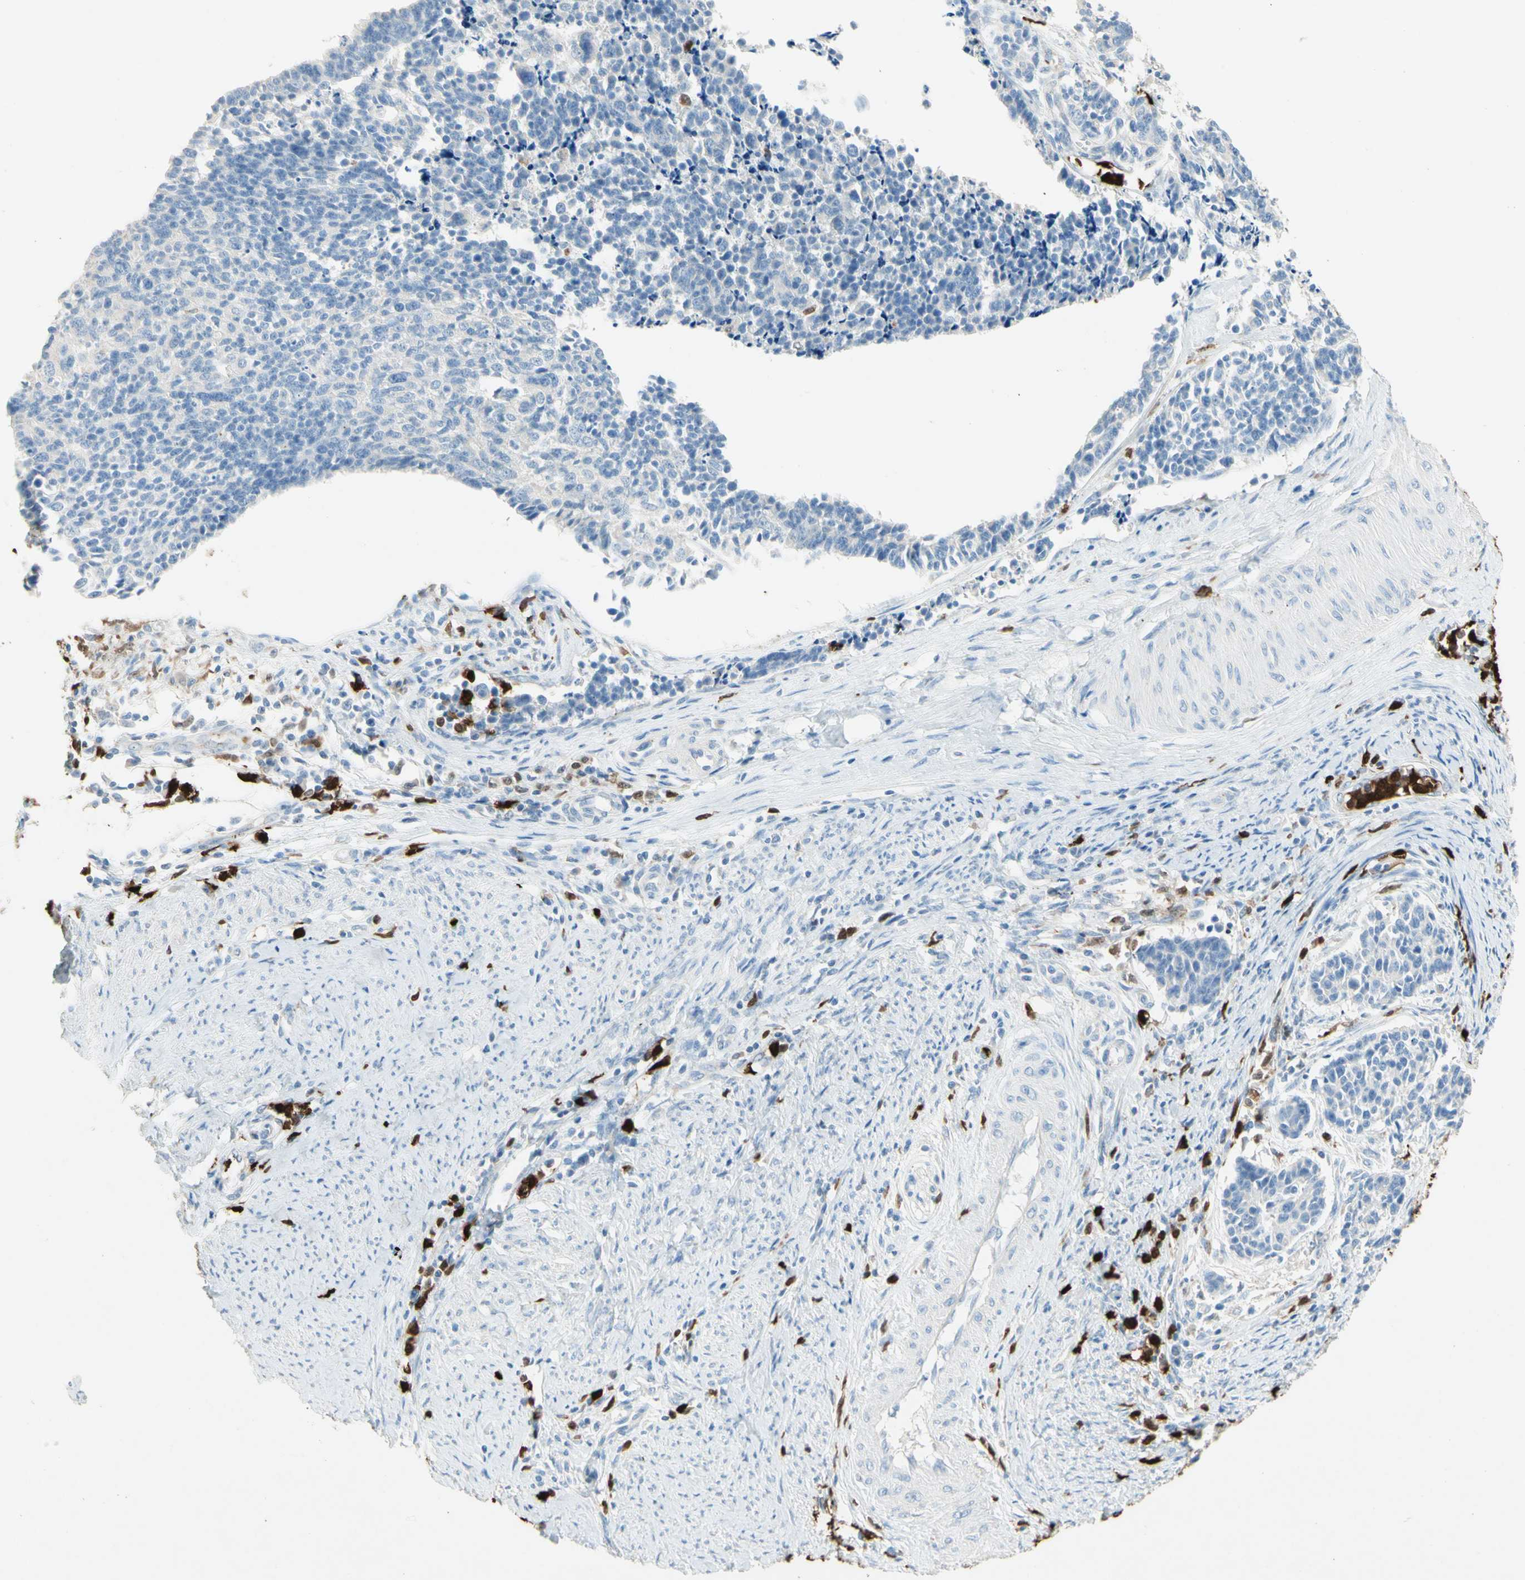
{"staining": {"intensity": "negative", "quantity": "none", "location": "none"}, "tissue": "cervical cancer", "cell_type": "Tumor cells", "image_type": "cancer", "snomed": [{"axis": "morphology", "description": "Normal tissue, NOS"}, {"axis": "morphology", "description": "Squamous cell carcinoma, NOS"}, {"axis": "topography", "description": "Cervix"}], "caption": "Protein analysis of cervical squamous cell carcinoma exhibits no significant staining in tumor cells.", "gene": "NFKBIZ", "patient": {"sex": "female", "age": 35}}